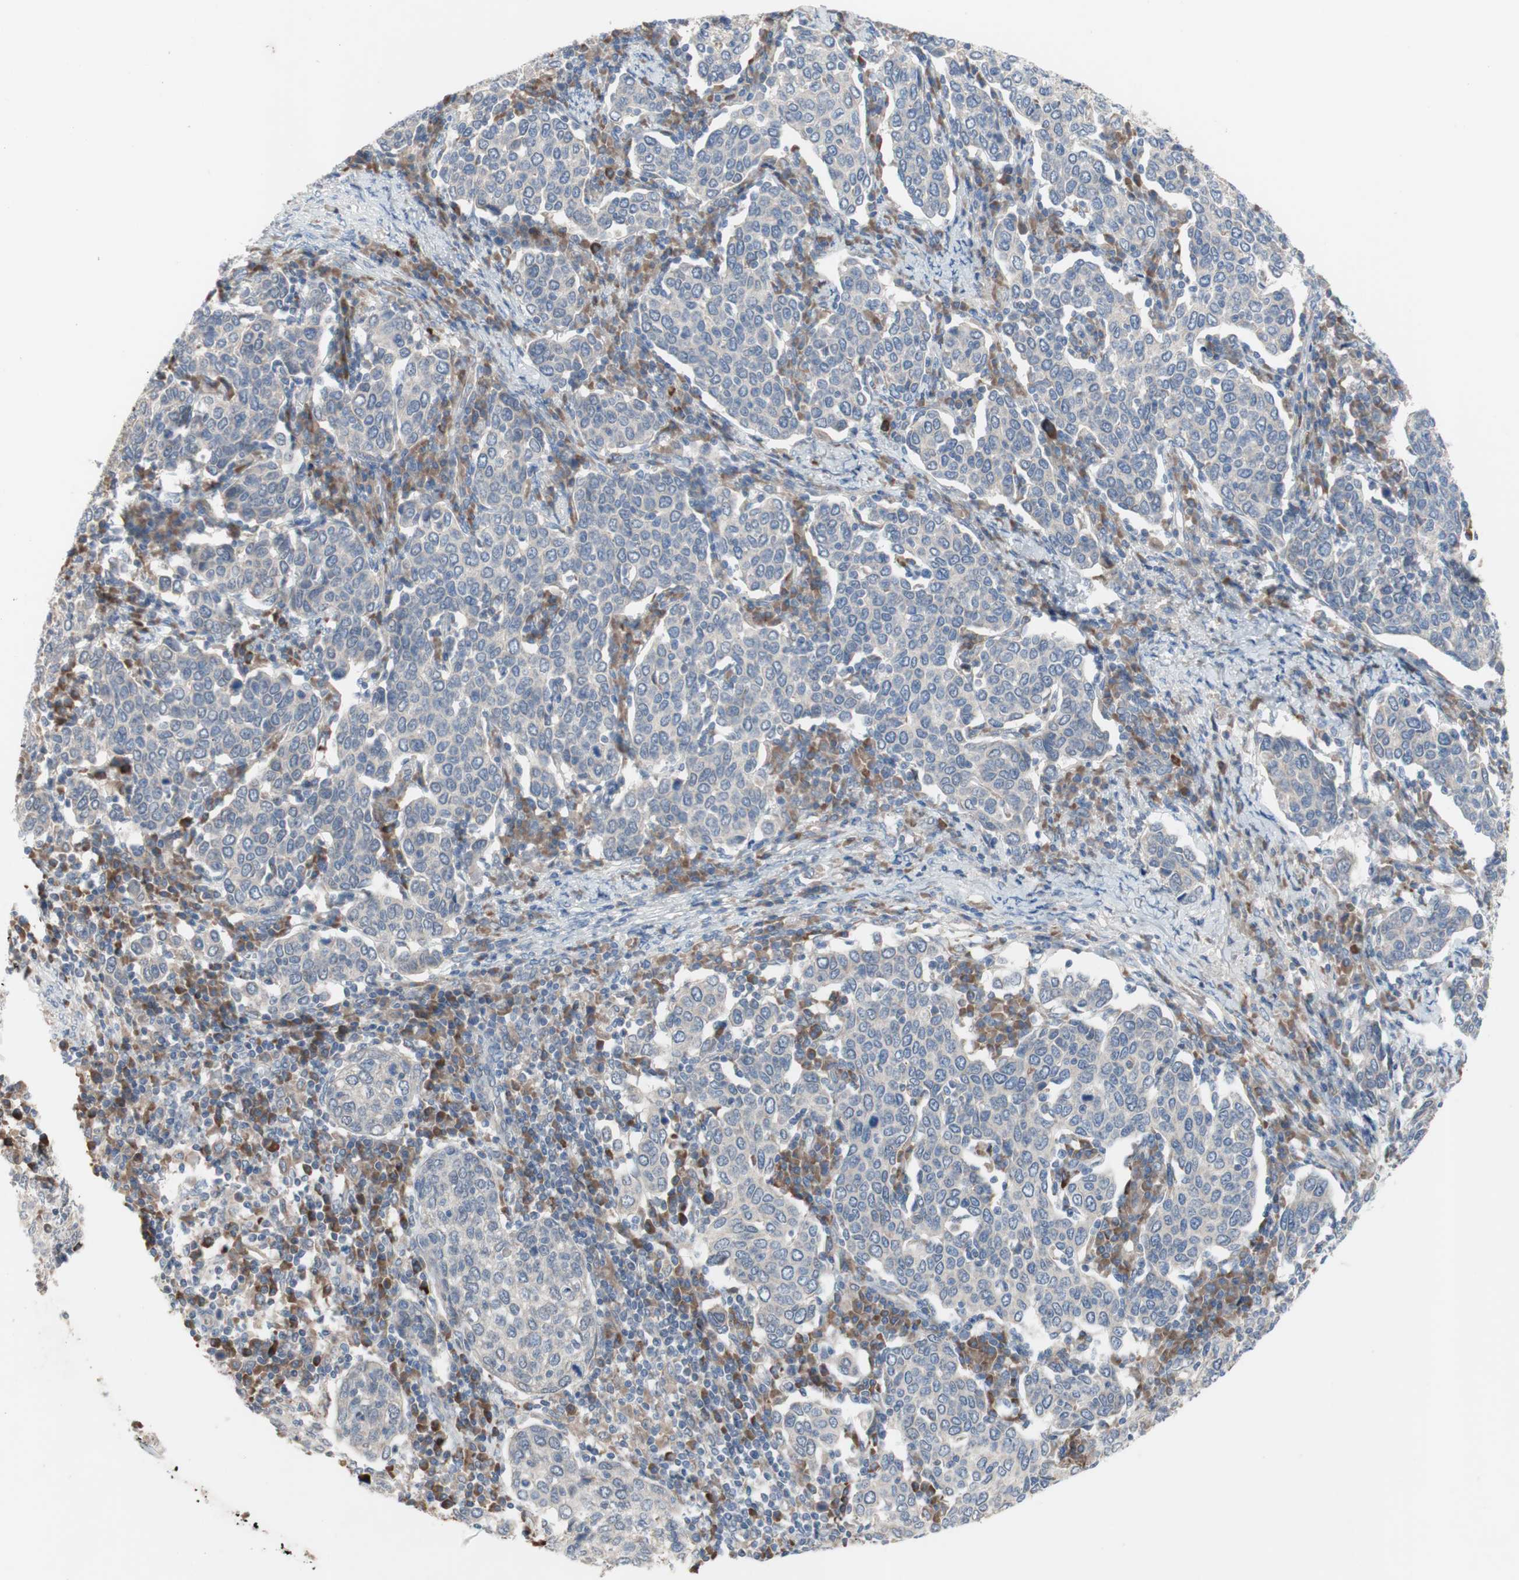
{"staining": {"intensity": "negative", "quantity": "none", "location": "none"}, "tissue": "cervical cancer", "cell_type": "Tumor cells", "image_type": "cancer", "snomed": [{"axis": "morphology", "description": "Squamous cell carcinoma, NOS"}, {"axis": "topography", "description": "Cervix"}], "caption": "This histopathology image is of cervical cancer (squamous cell carcinoma) stained with IHC to label a protein in brown with the nuclei are counter-stained blue. There is no expression in tumor cells.", "gene": "TTC14", "patient": {"sex": "female", "age": 40}}